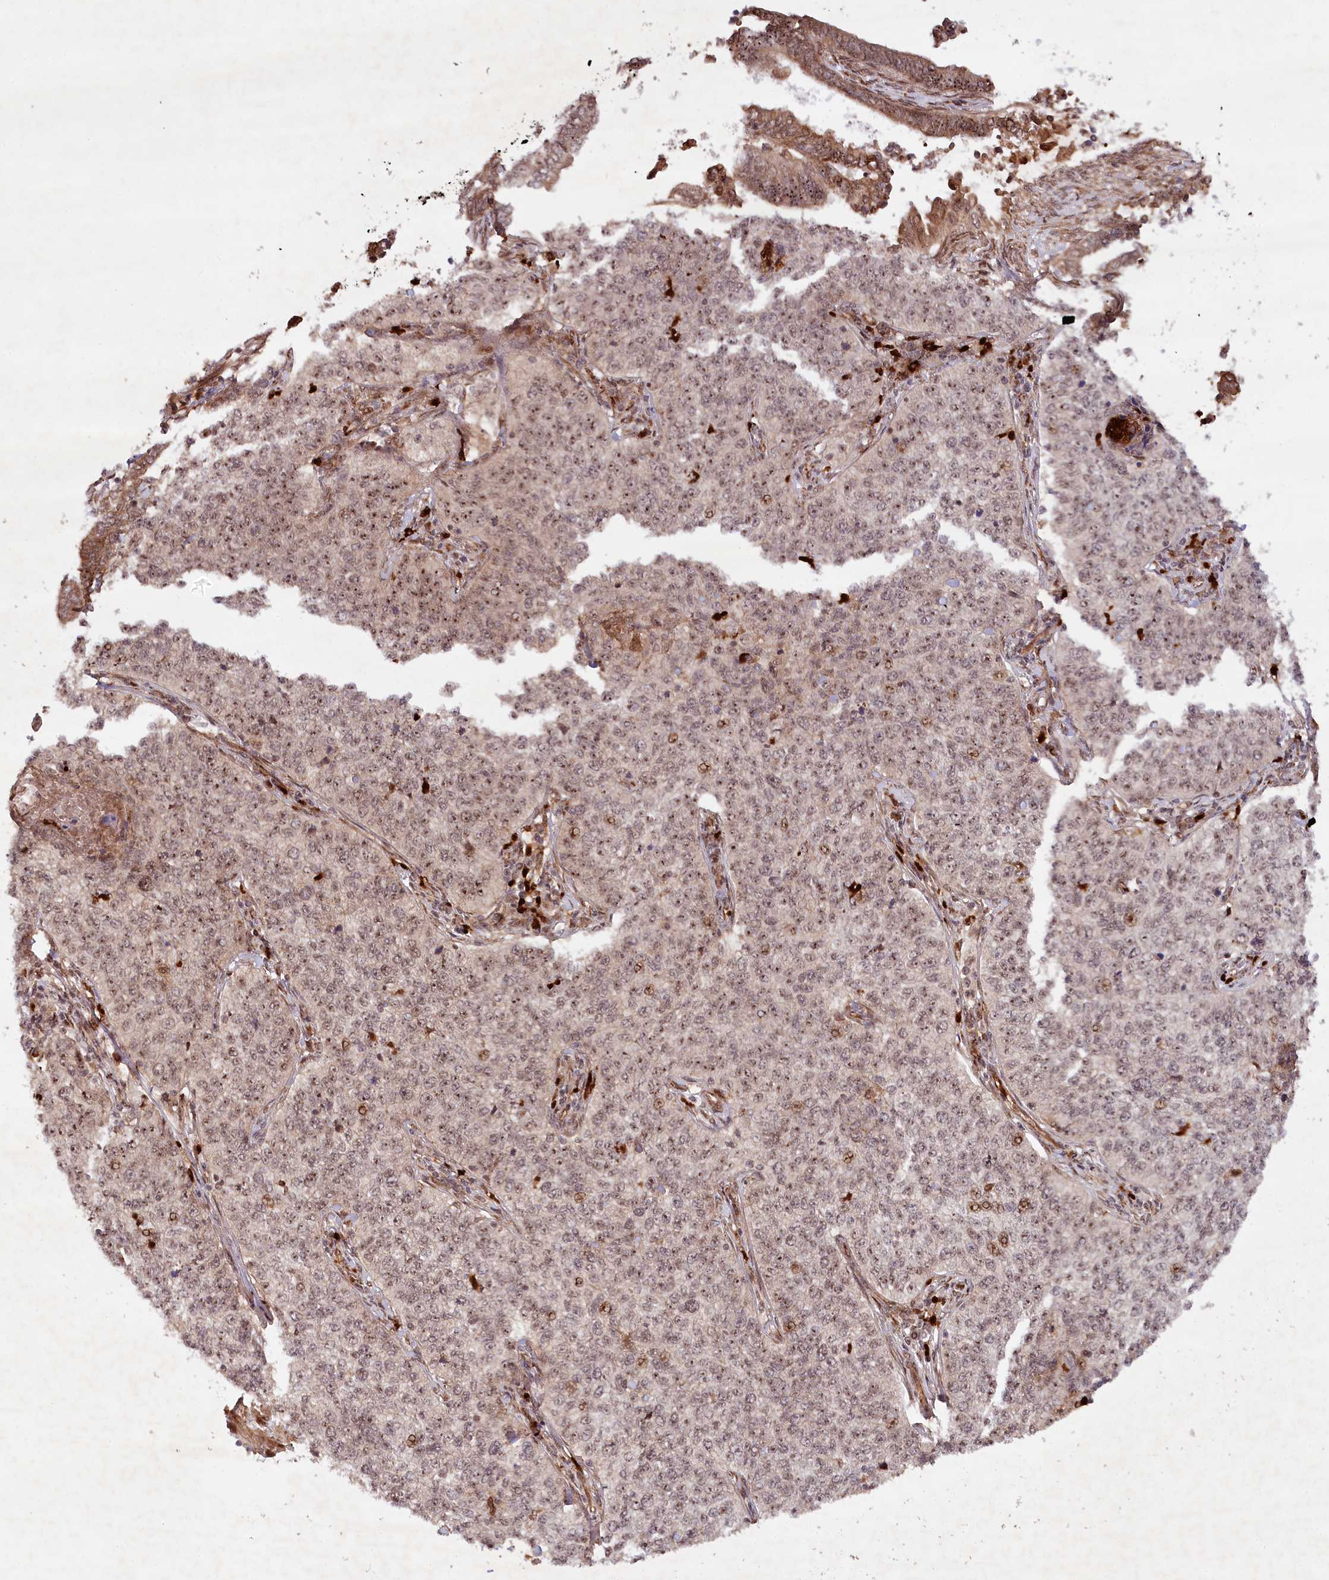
{"staining": {"intensity": "moderate", "quantity": ">75%", "location": "cytoplasmic/membranous,nuclear"}, "tissue": "cervical cancer", "cell_type": "Tumor cells", "image_type": "cancer", "snomed": [{"axis": "morphology", "description": "Squamous cell carcinoma, NOS"}, {"axis": "topography", "description": "Cervix"}], "caption": "Cervical squamous cell carcinoma stained with a brown dye demonstrates moderate cytoplasmic/membranous and nuclear positive positivity in approximately >75% of tumor cells.", "gene": "ALKBH8", "patient": {"sex": "female", "age": 35}}